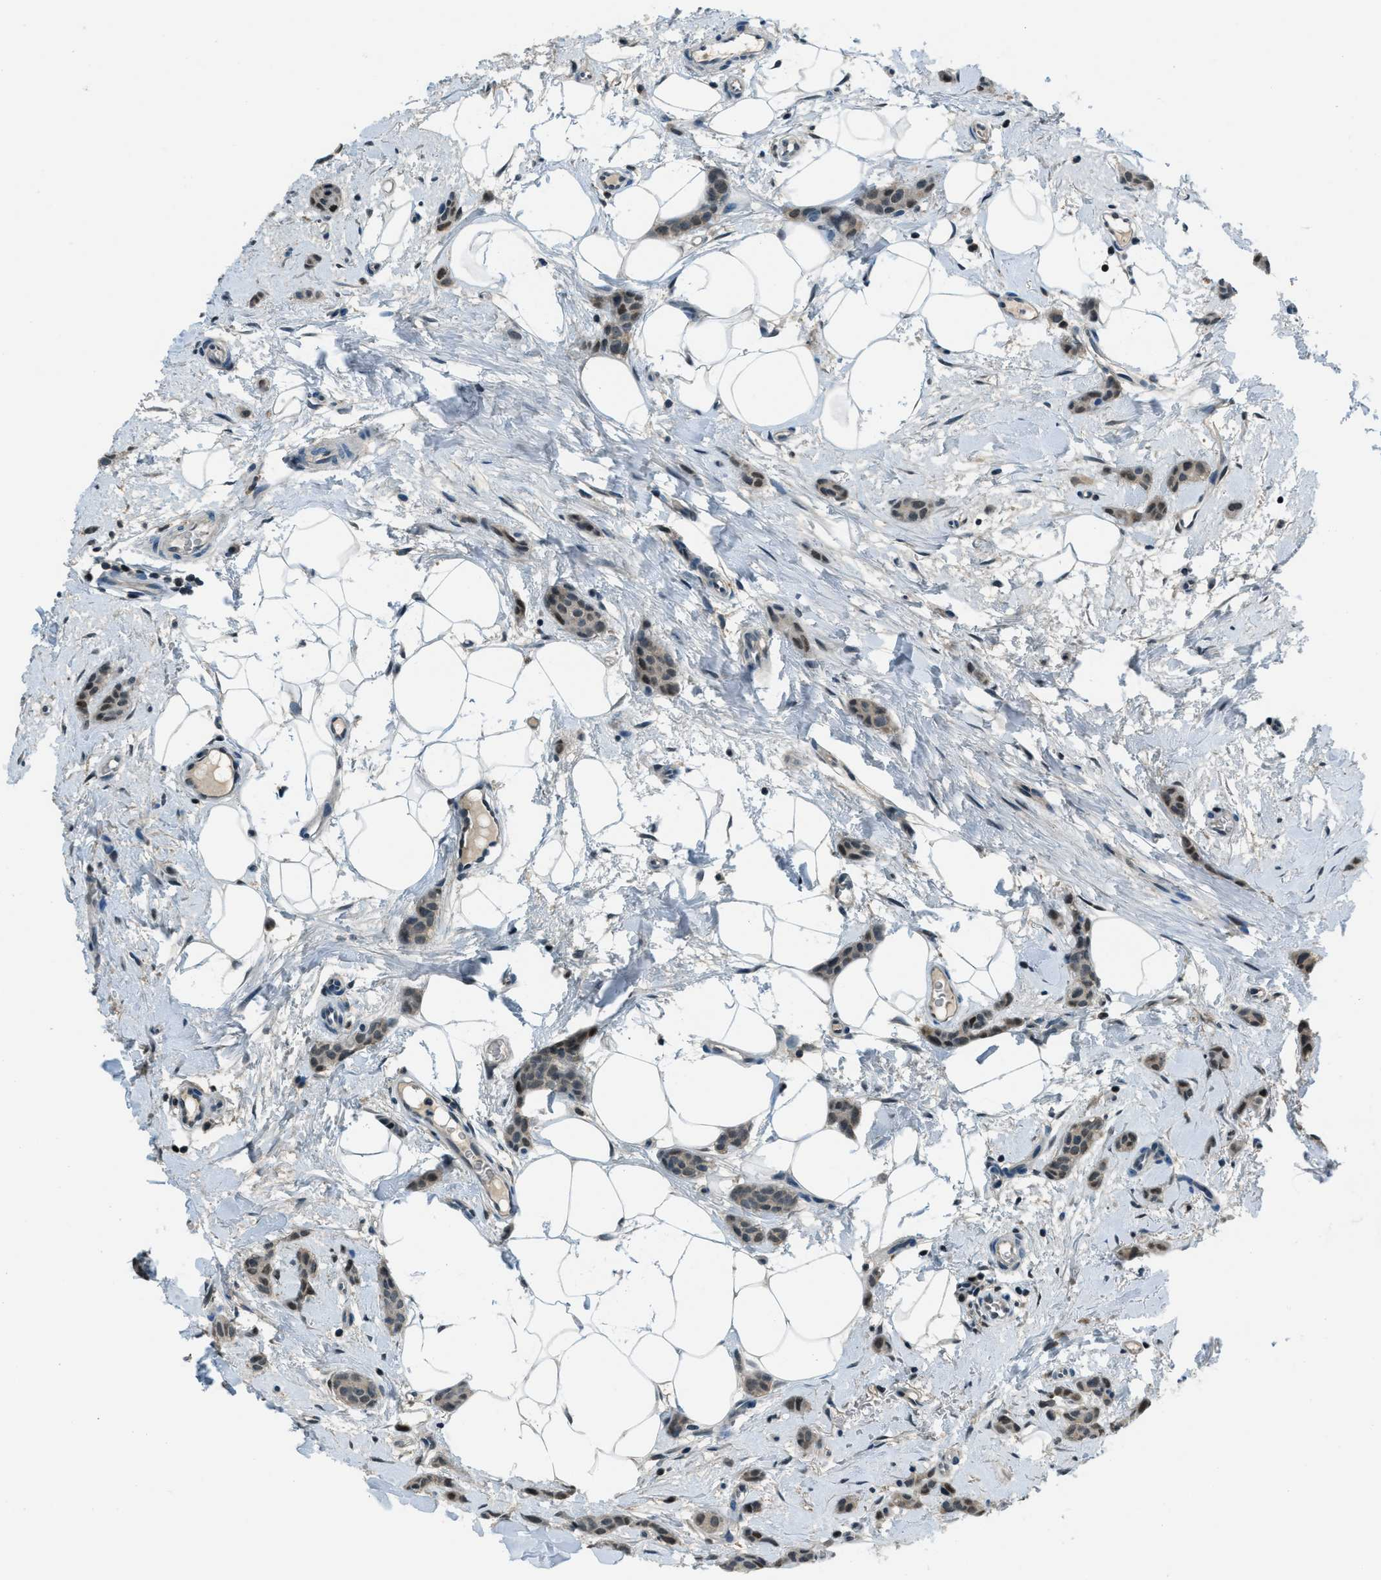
{"staining": {"intensity": "moderate", "quantity": "25%-75%", "location": "nuclear"}, "tissue": "breast cancer", "cell_type": "Tumor cells", "image_type": "cancer", "snomed": [{"axis": "morphology", "description": "Lobular carcinoma"}, {"axis": "topography", "description": "Skin"}, {"axis": "topography", "description": "Breast"}], "caption": "An image of human breast cancer stained for a protein shows moderate nuclear brown staining in tumor cells.", "gene": "OGFR", "patient": {"sex": "female", "age": 46}}